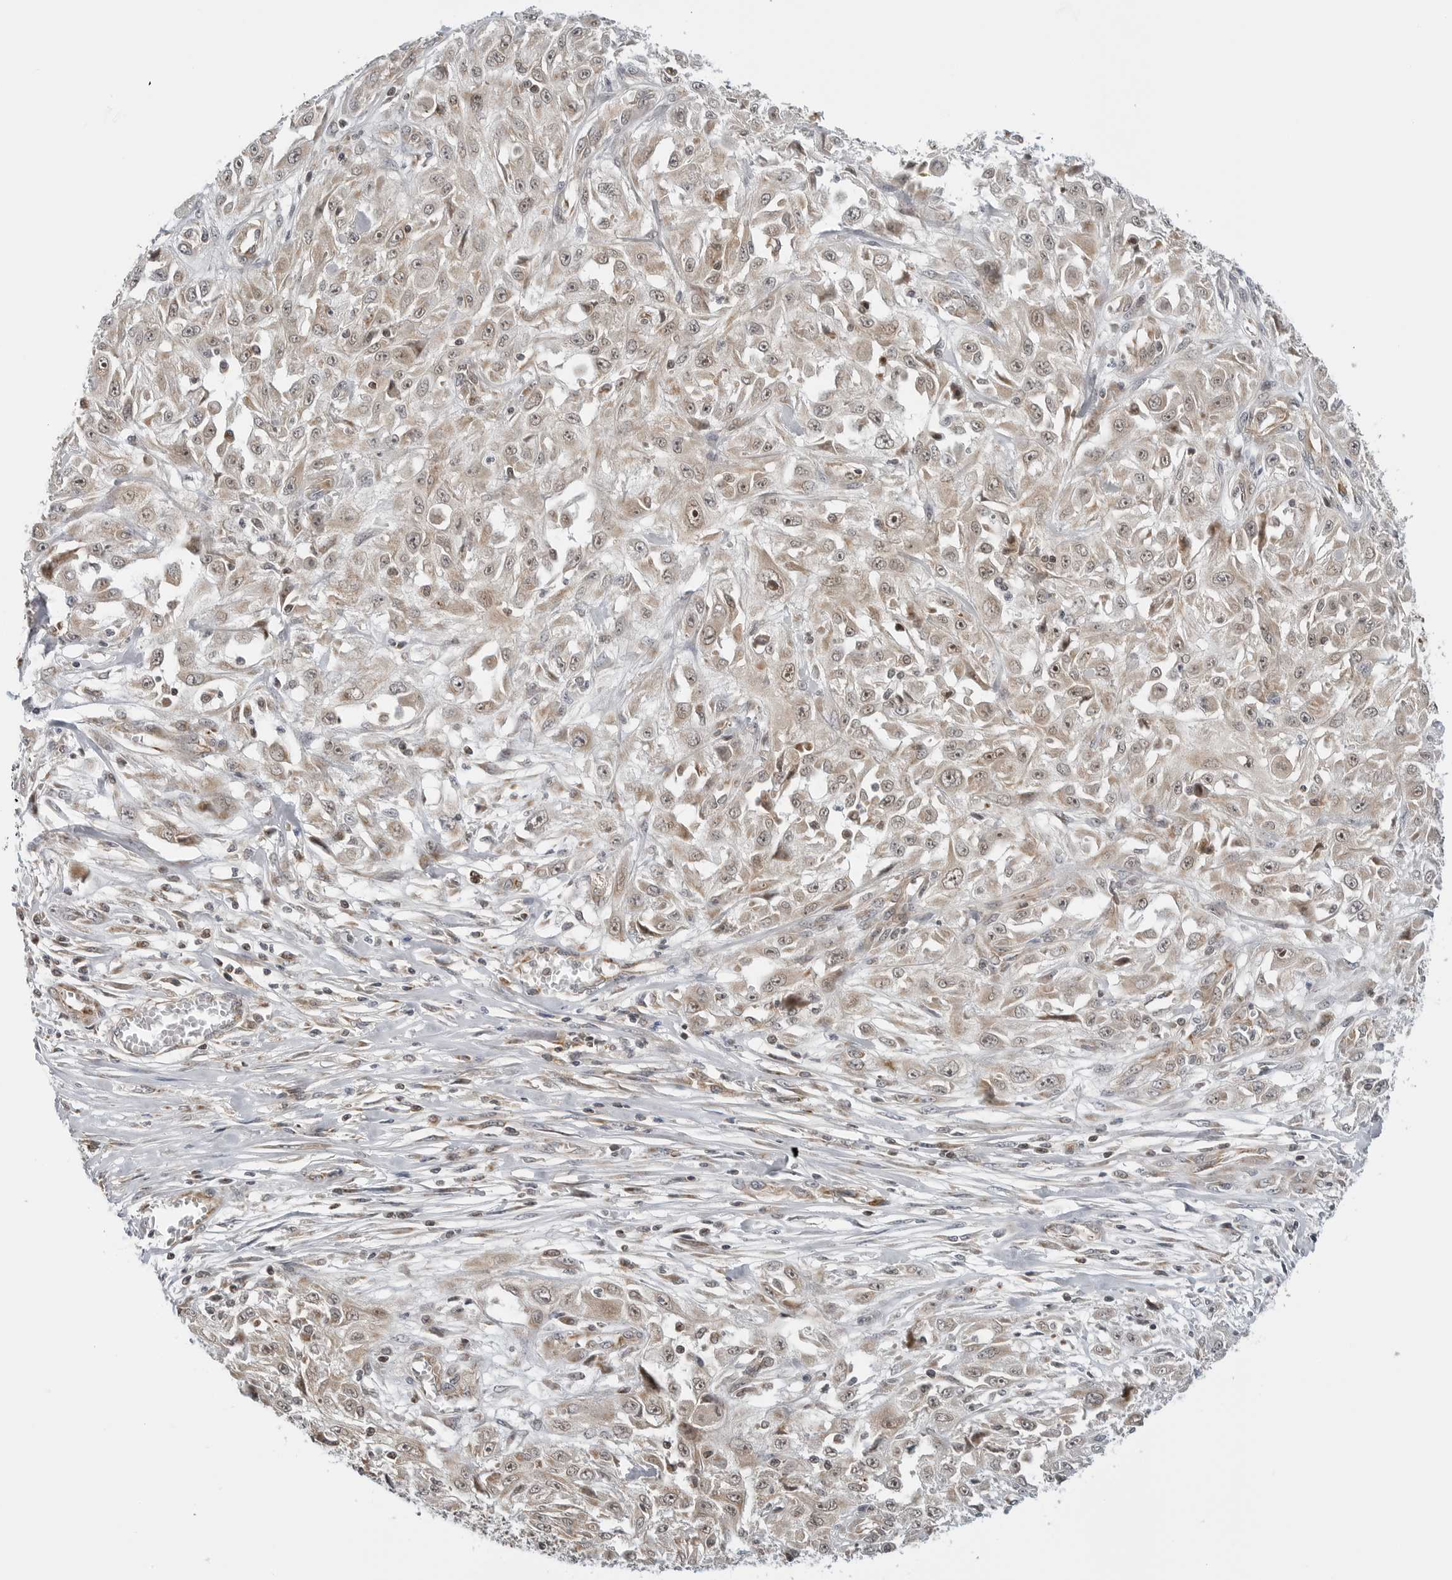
{"staining": {"intensity": "weak", "quantity": ">75%", "location": "cytoplasmic/membranous,nuclear"}, "tissue": "skin cancer", "cell_type": "Tumor cells", "image_type": "cancer", "snomed": [{"axis": "morphology", "description": "Squamous cell carcinoma, NOS"}, {"axis": "morphology", "description": "Squamous cell carcinoma, metastatic, NOS"}, {"axis": "topography", "description": "Skin"}, {"axis": "topography", "description": "Lymph node"}], "caption": "Protein positivity by IHC displays weak cytoplasmic/membranous and nuclear staining in approximately >75% of tumor cells in skin squamous cell carcinoma. (Brightfield microscopy of DAB IHC at high magnification).", "gene": "PEX2", "patient": {"sex": "male", "age": 75}}